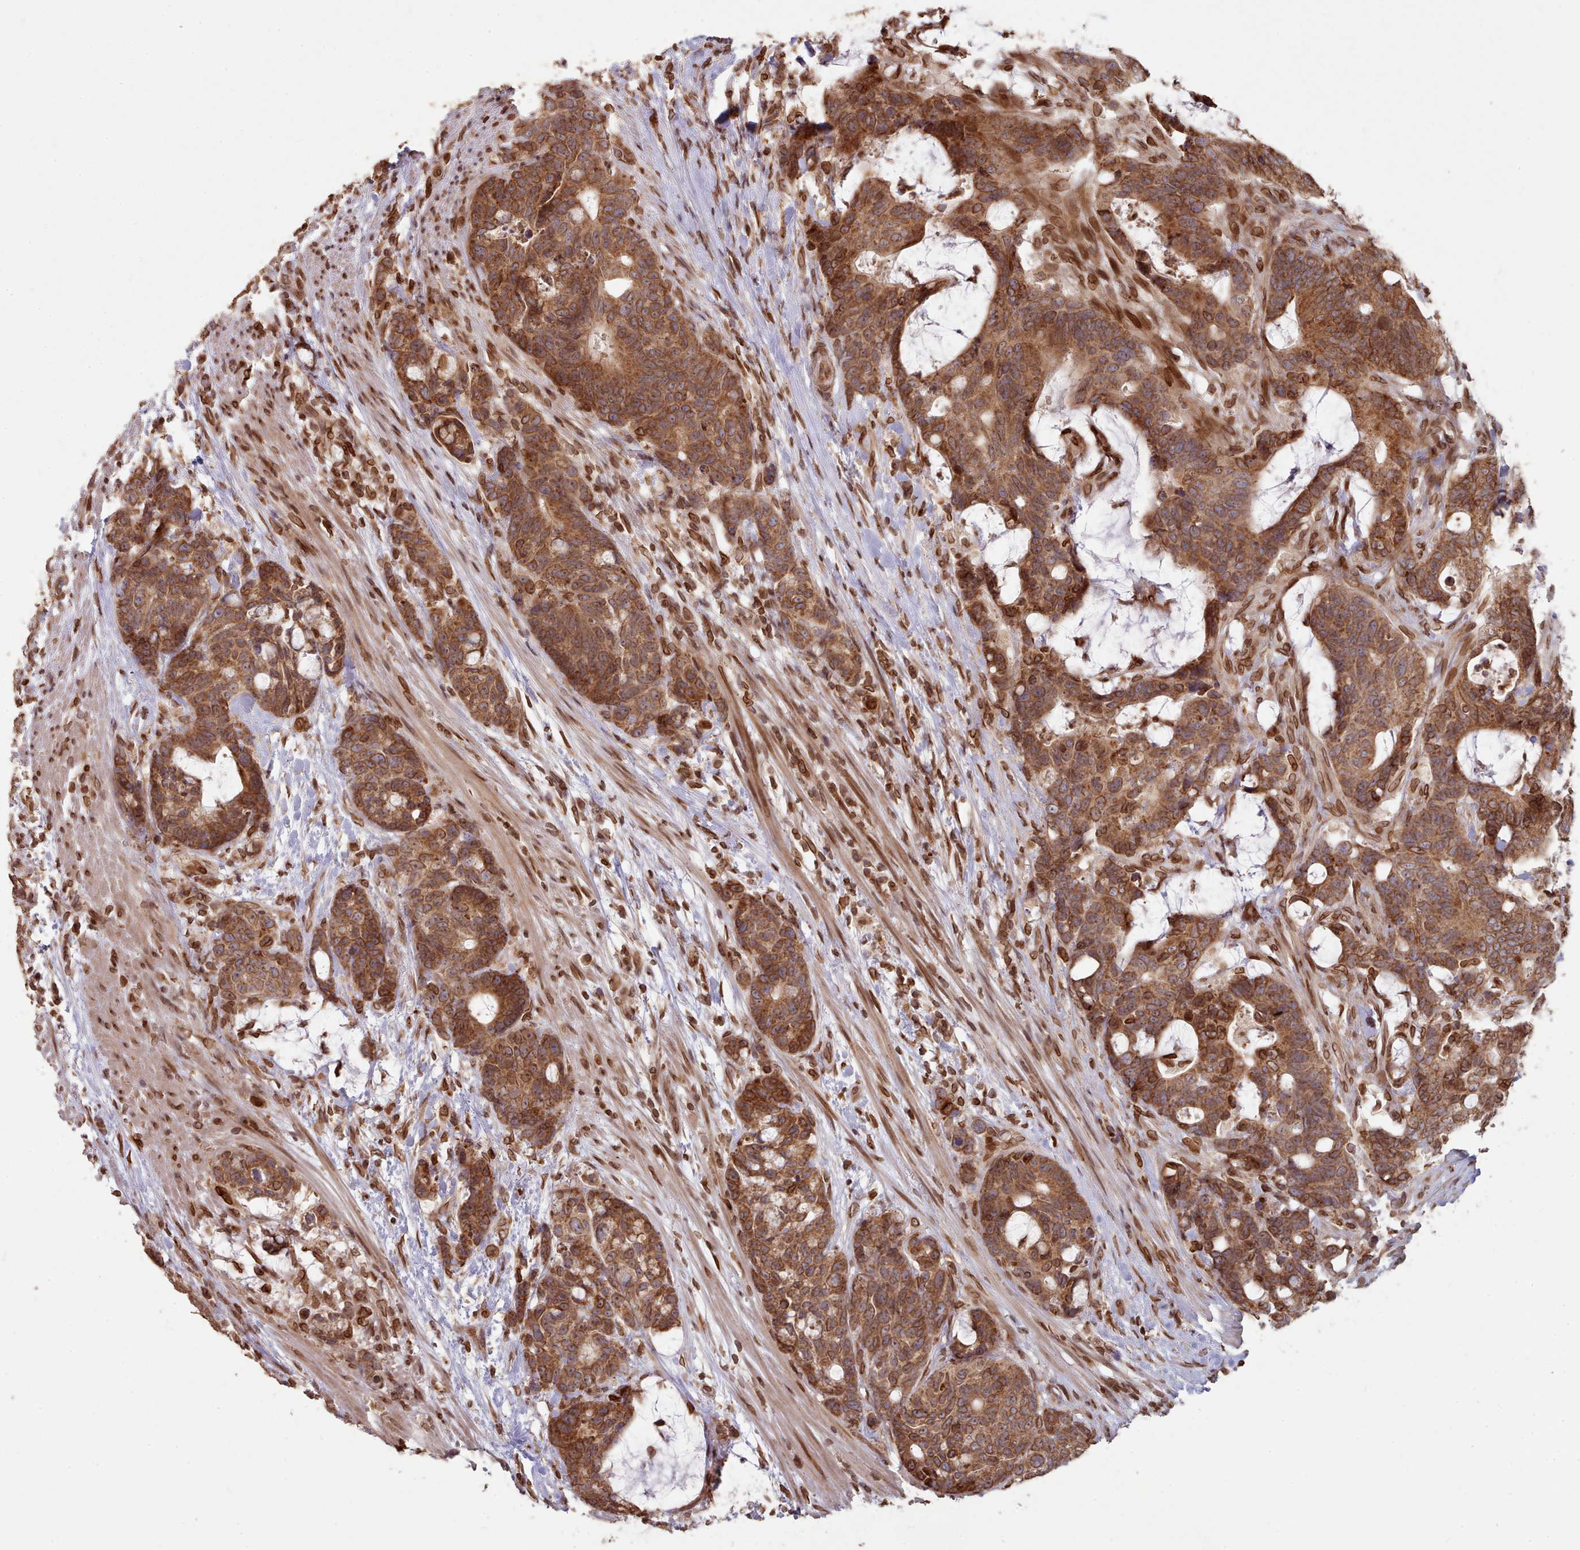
{"staining": {"intensity": "moderate", "quantity": ">75%", "location": "cytoplasmic/membranous,nuclear"}, "tissue": "colorectal cancer", "cell_type": "Tumor cells", "image_type": "cancer", "snomed": [{"axis": "morphology", "description": "Adenocarcinoma, NOS"}, {"axis": "topography", "description": "Colon"}], "caption": "IHC (DAB) staining of human adenocarcinoma (colorectal) reveals moderate cytoplasmic/membranous and nuclear protein positivity in approximately >75% of tumor cells. Using DAB (brown) and hematoxylin (blue) stains, captured at high magnification using brightfield microscopy.", "gene": "TOR1AIP1", "patient": {"sex": "female", "age": 82}}